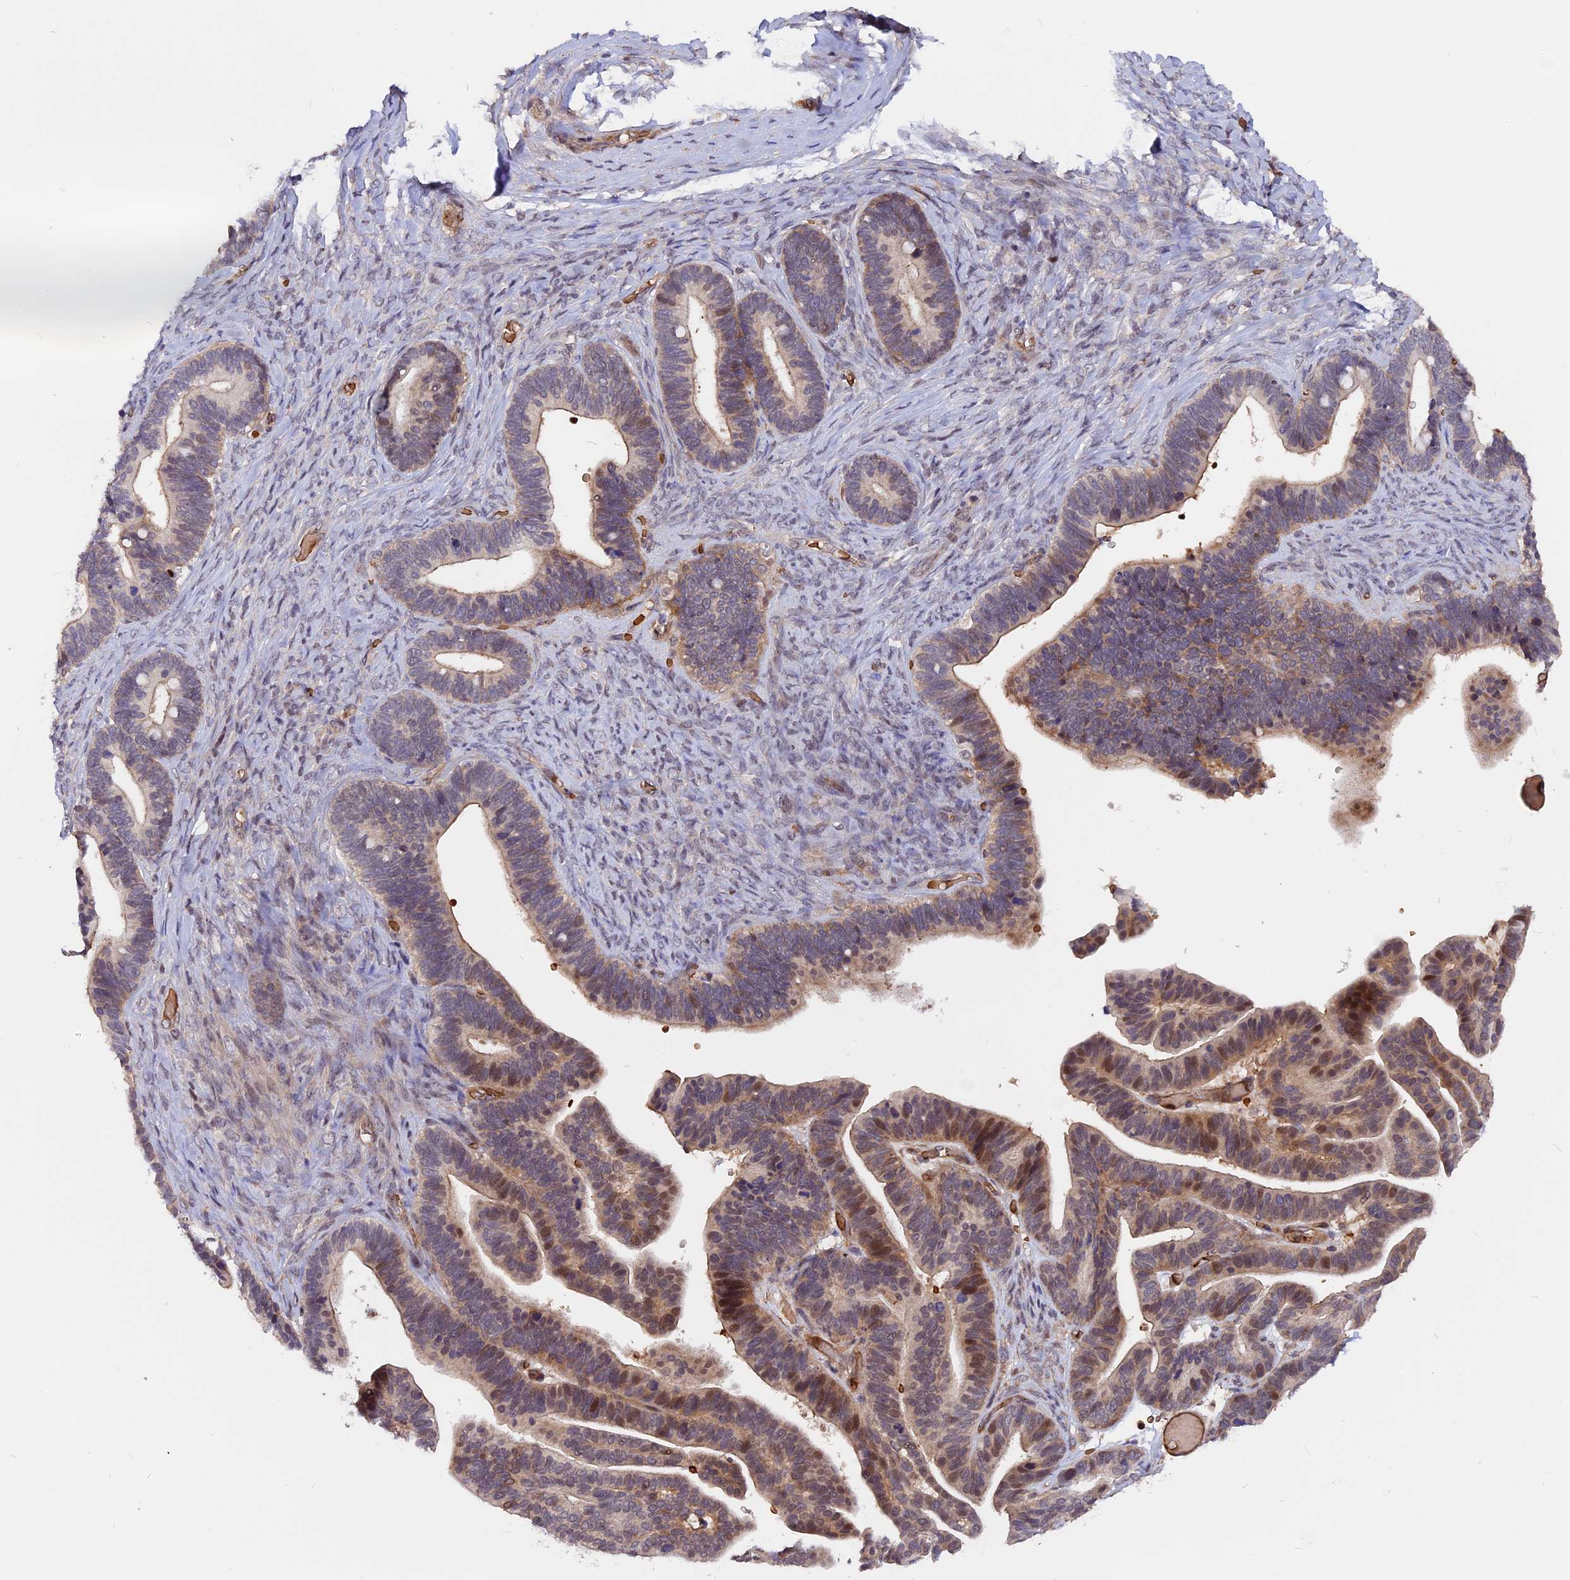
{"staining": {"intensity": "moderate", "quantity": "<25%", "location": "cytoplasmic/membranous,nuclear"}, "tissue": "ovarian cancer", "cell_type": "Tumor cells", "image_type": "cancer", "snomed": [{"axis": "morphology", "description": "Cystadenocarcinoma, serous, NOS"}, {"axis": "topography", "description": "Ovary"}], "caption": "IHC (DAB) staining of ovarian serous cystadenocarcinoma reveals moderate cytoplasmic/membranous and nuclear protein positivity in about <25% of tumor cells.", "gene": "ZC3H10", "patient": {"sex": "female", "age": 56}}